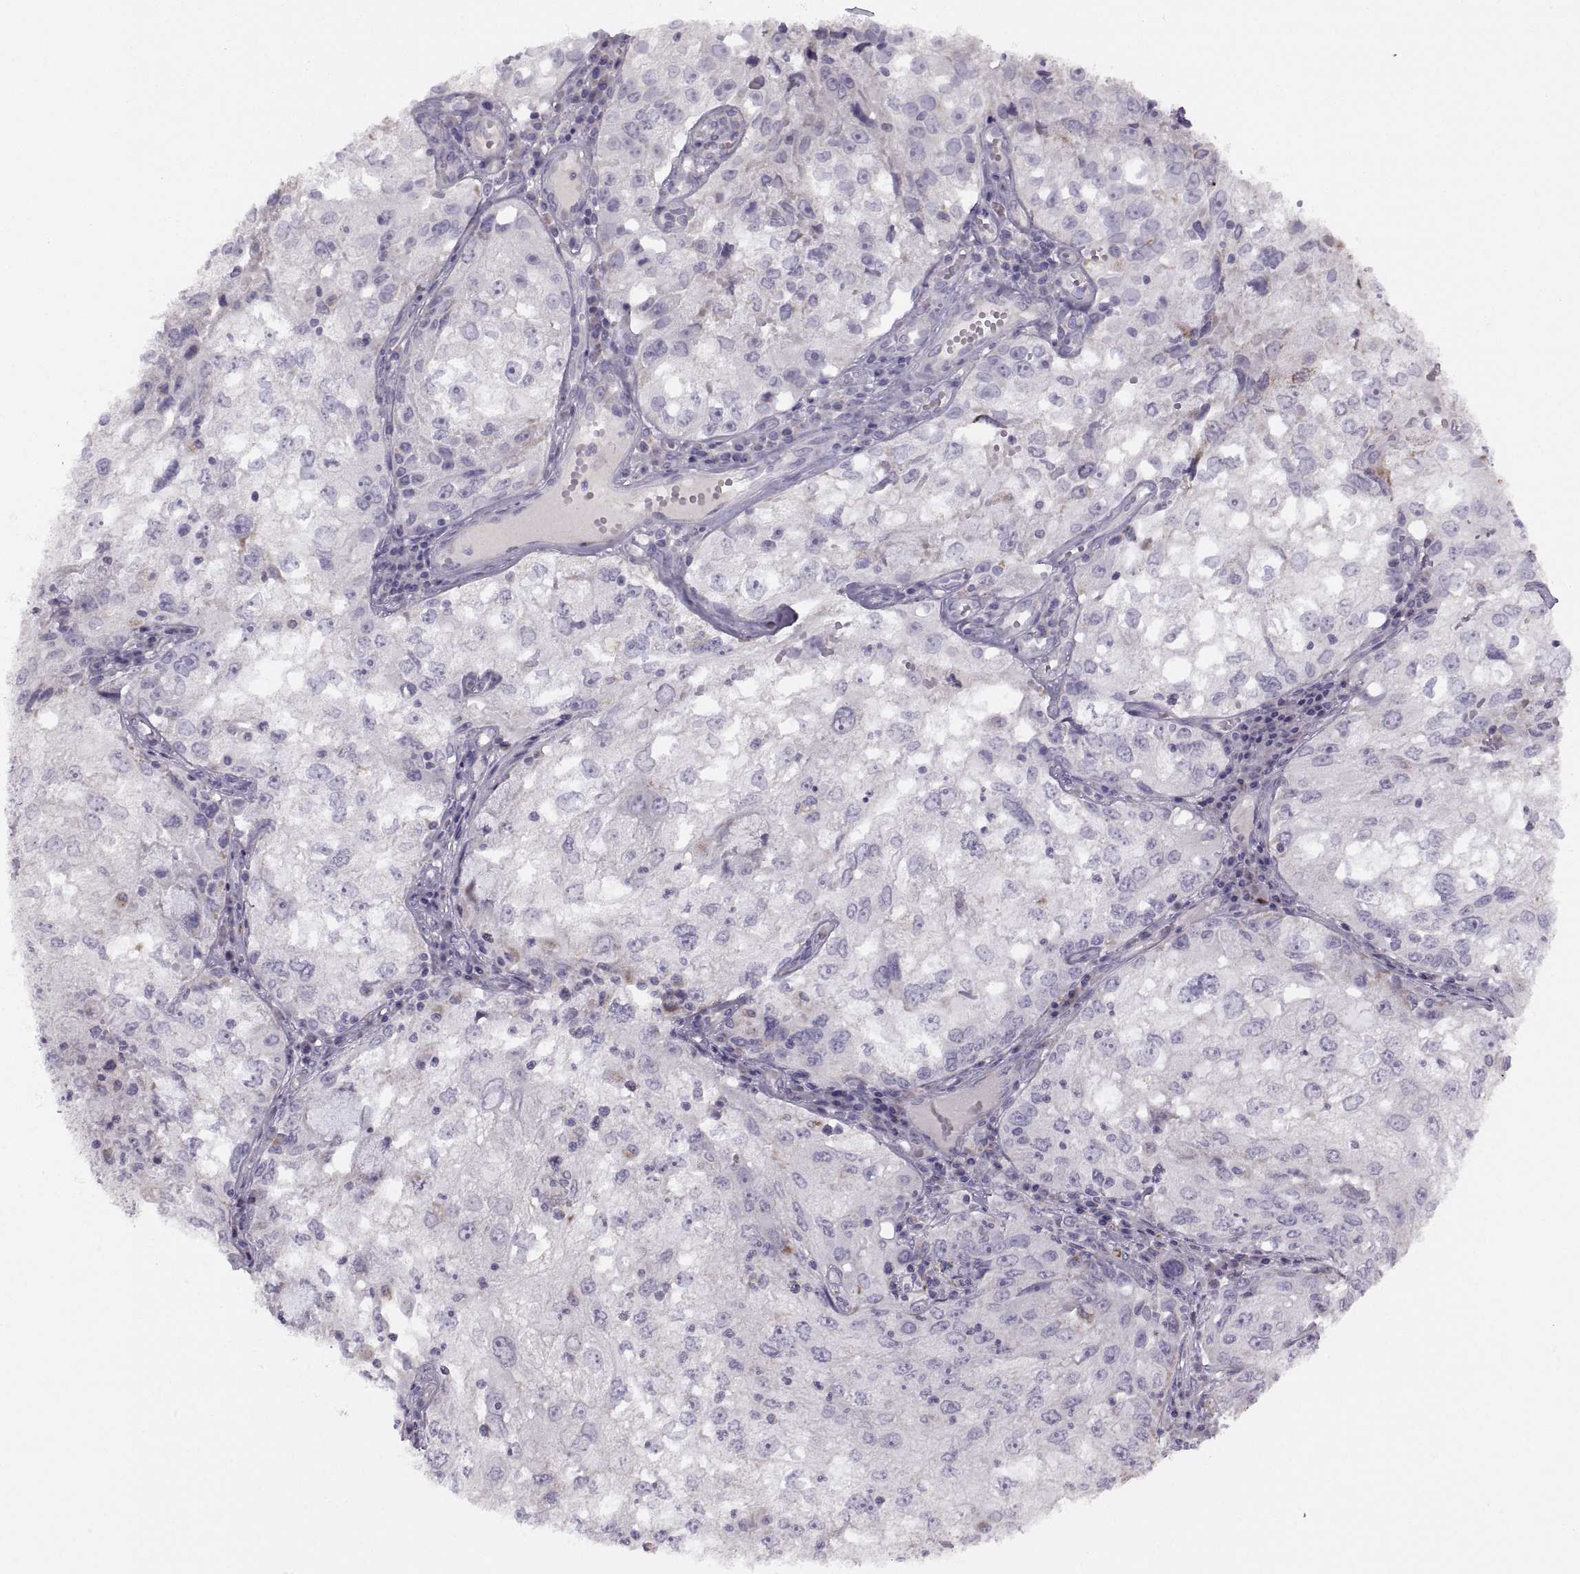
{"staining": {"intensity": "negative", "quantity": "none", "location": "none"}, "tissue": "cervical cancer", "cell_type": "Tumor cells", "image_type": "cancer", "snomed": [{"axis": "morphology", "description": "Squamous cell carcinoma, NOS"}, {"axis": "topography", "description": "Cervix"}], "caption": "The immunohistochemistry (IHC) micrograph has no significant positivity in tumor cells of cervical cancer (squamous cell carcinoma) tissue.", "gene": "PIERCE1", "patient": {"sex": "female", "age": 36}}